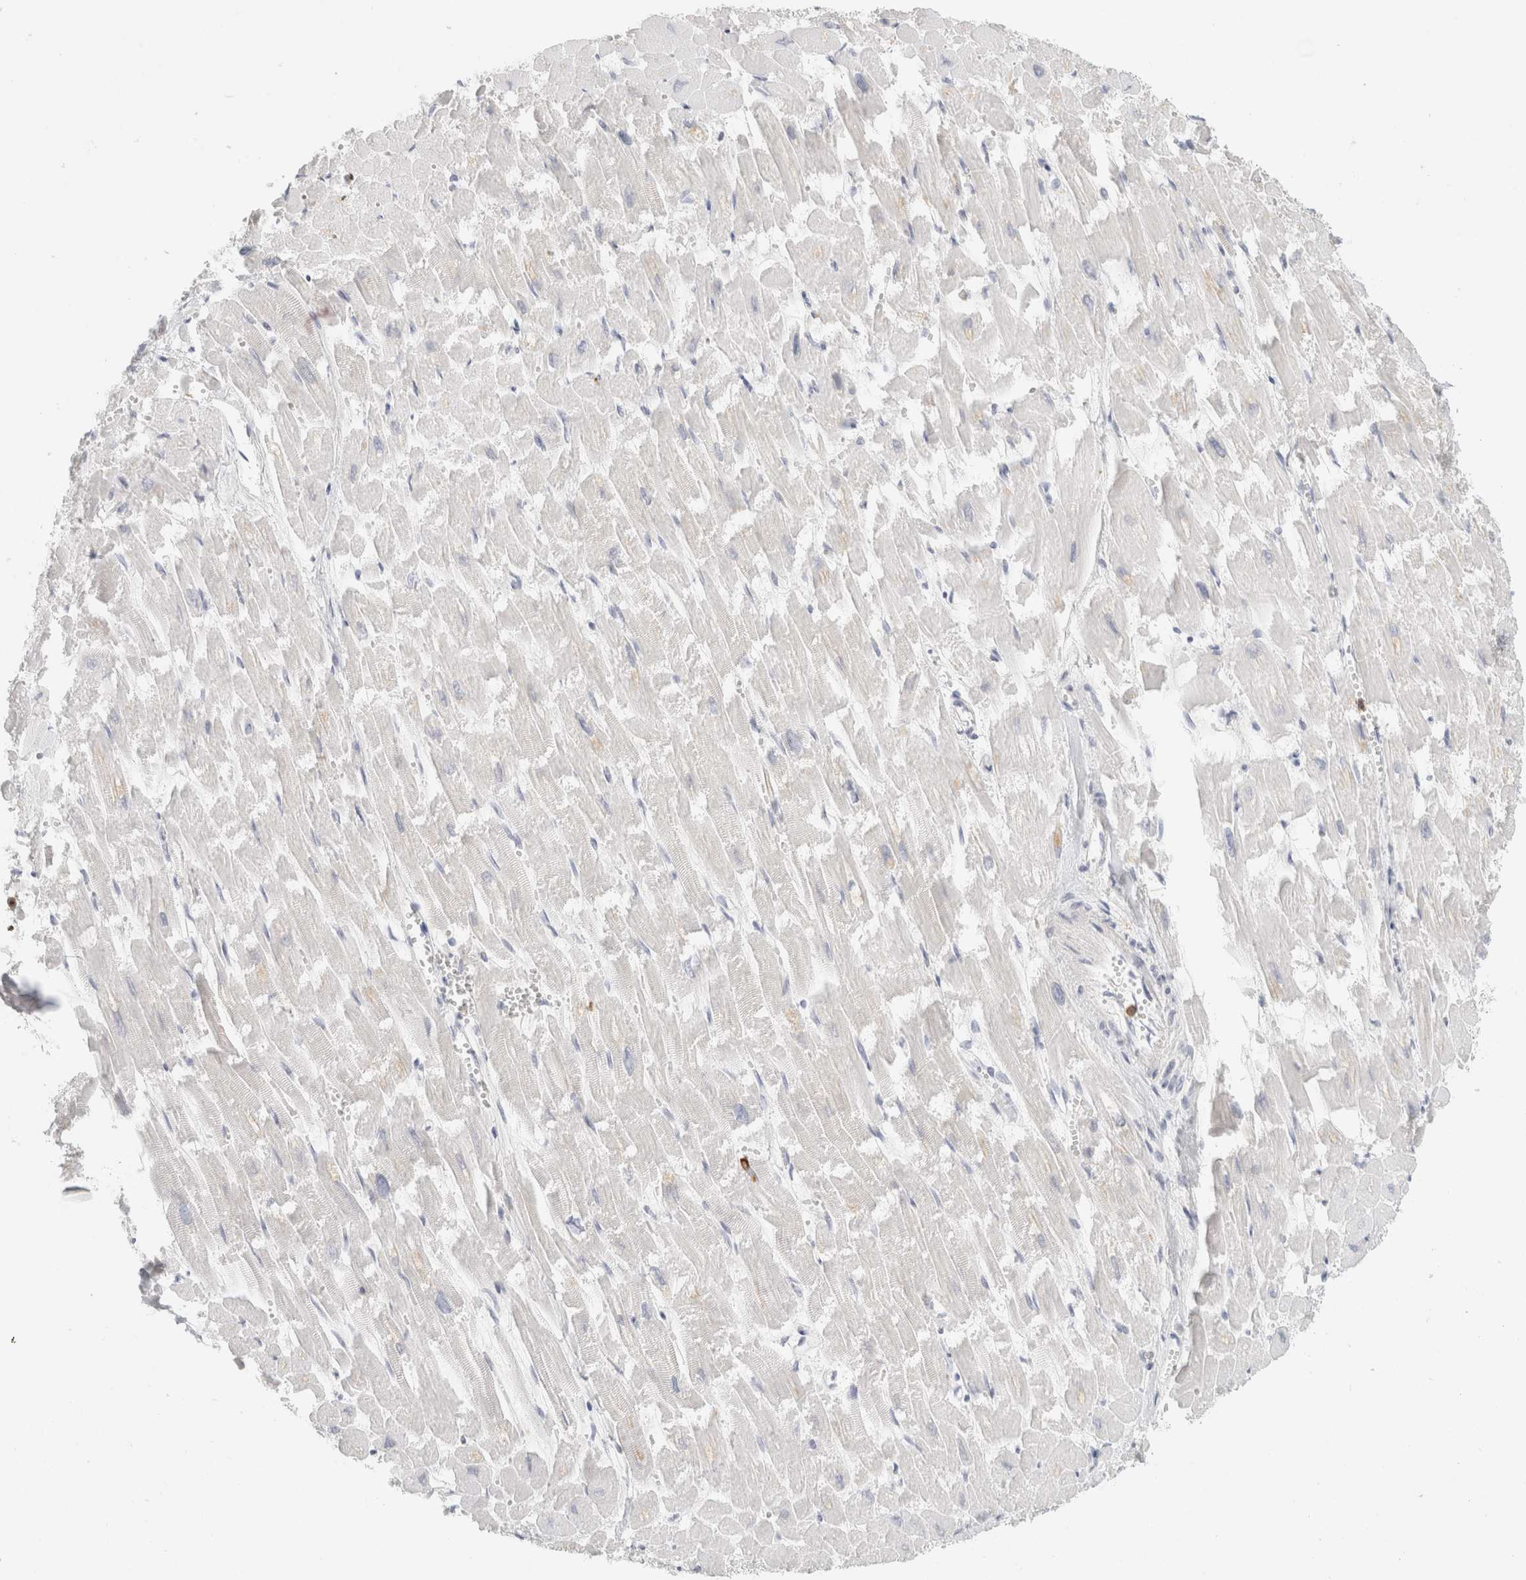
{"staining": {"intensity": "negative", "quantity": "none", "location": "none"}, "tissue": "heart muscle", "cell_type": "Cardiomyocytes", "image_type": "normal", "snomed": [{"axis": "morphology", "description": "Normal tissue, NOS"}, {"axis": "topography", "description": "Heart"}], "caption": "IHC histopathology image of benign heart muscle: human heart muscle stained with DAB (3,3'-diaminobenzidine) shows no significant protein staining in cardiomyocytes. (Stains: DAB immunohistochemistry with hematoxylin counter stain, Microscopy: brightfield microscopy at high magnification).", "gene": "FGL2", "patient": {"sex": "male", "age": 54}}